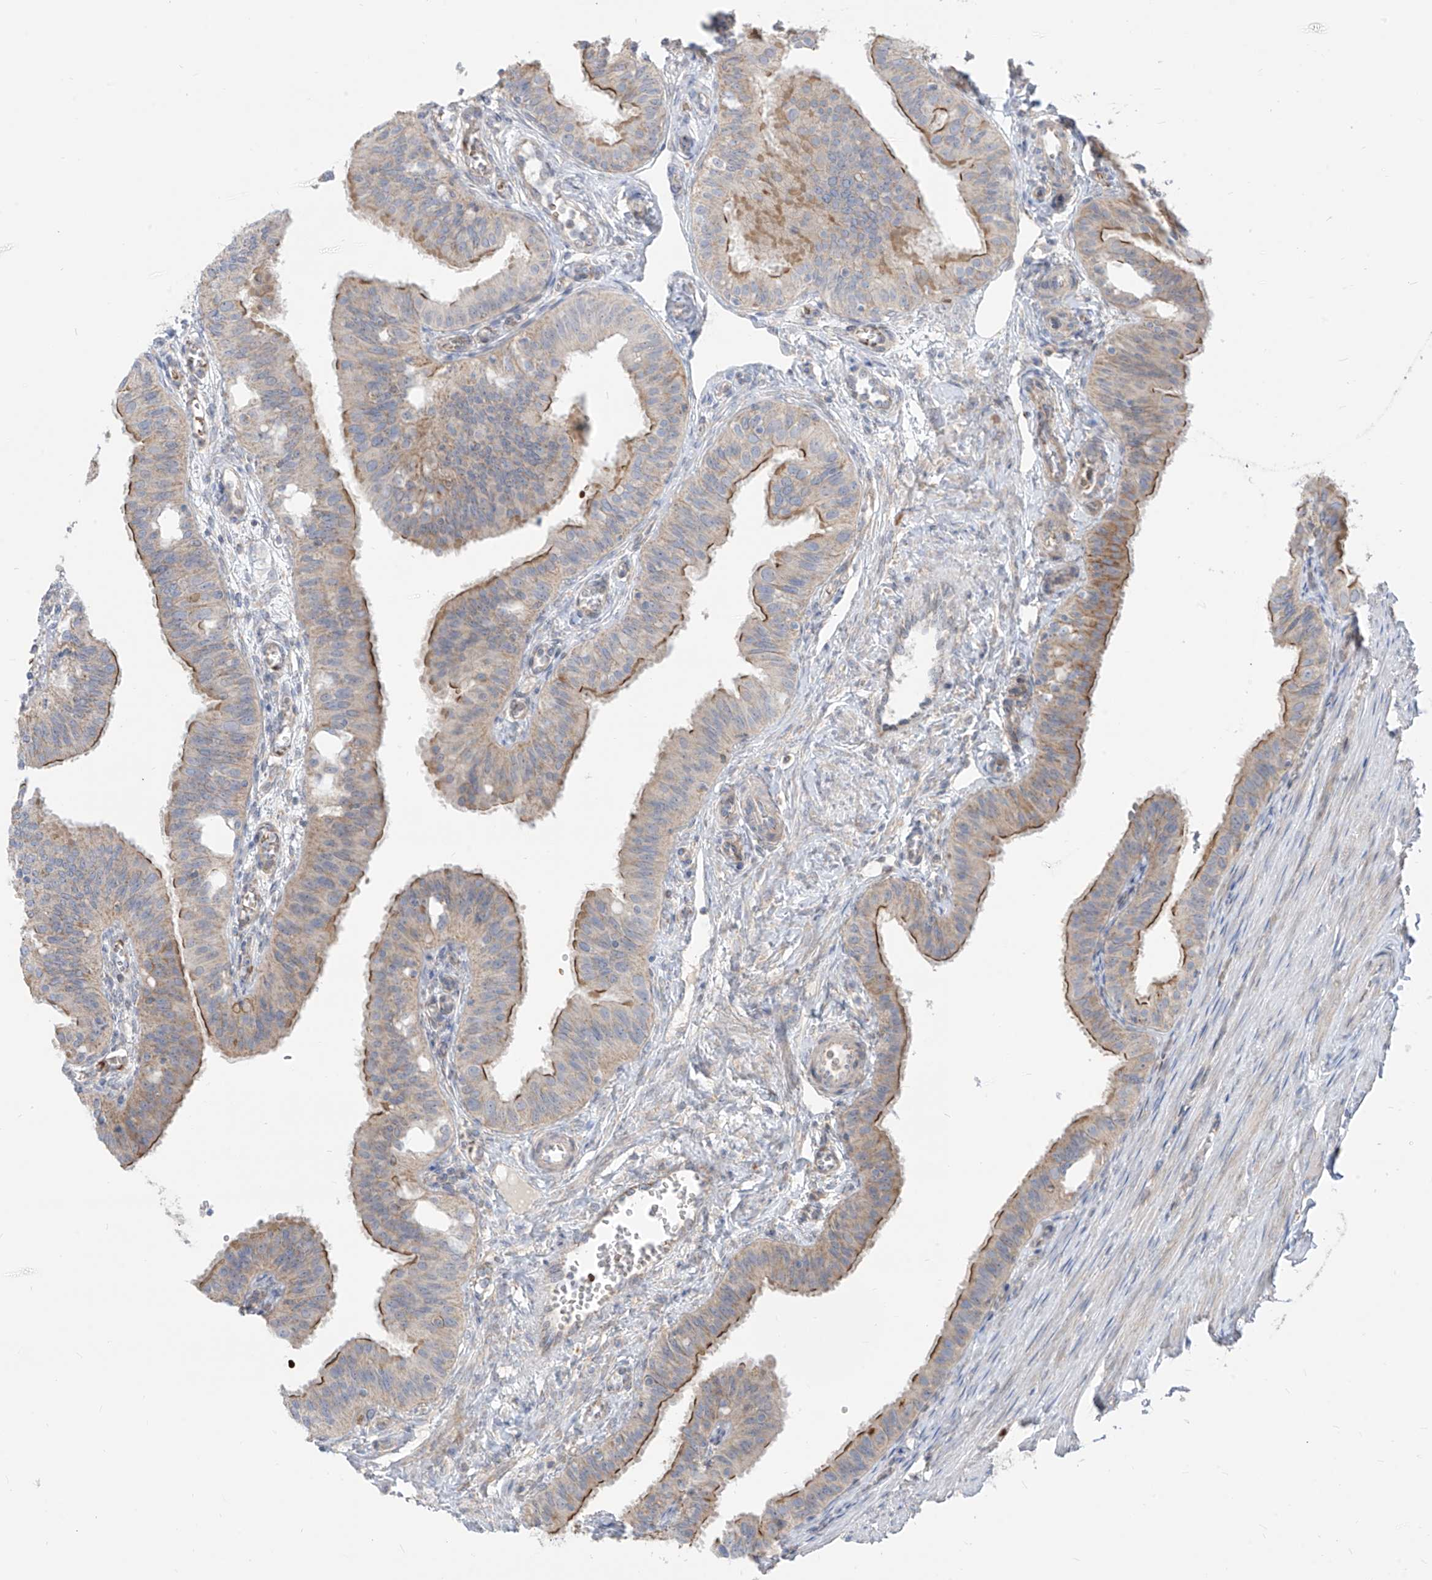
{"staining": {"intensity": "moderate", "quantity": "25%-75%", "location": "cytoplasmic/membranous"}, "tissue": "fallopian tube", "cell_type": "Glandular cells", "image_type": "normal", "snomed": [{"axis": "morphology", "description": "Normal tissue, NOS"}, {"axis": "topography", "description": "Fallopian tube"}, {"axis": "topography", "description": "Ovary"}], "caption": "Fallopian tube stained with DAB (3,3'-diaminobenzidine) immunohistochemistry (IHC) displays medium levels of moderate cytoplasmic/membranous expression in approximately 25%-75% of glandular cells. (DAB IHC with brightfield microscopy, high magnification).", "gene": "ARHGEF40", "patient": {"sex": "female", "age": 42}}